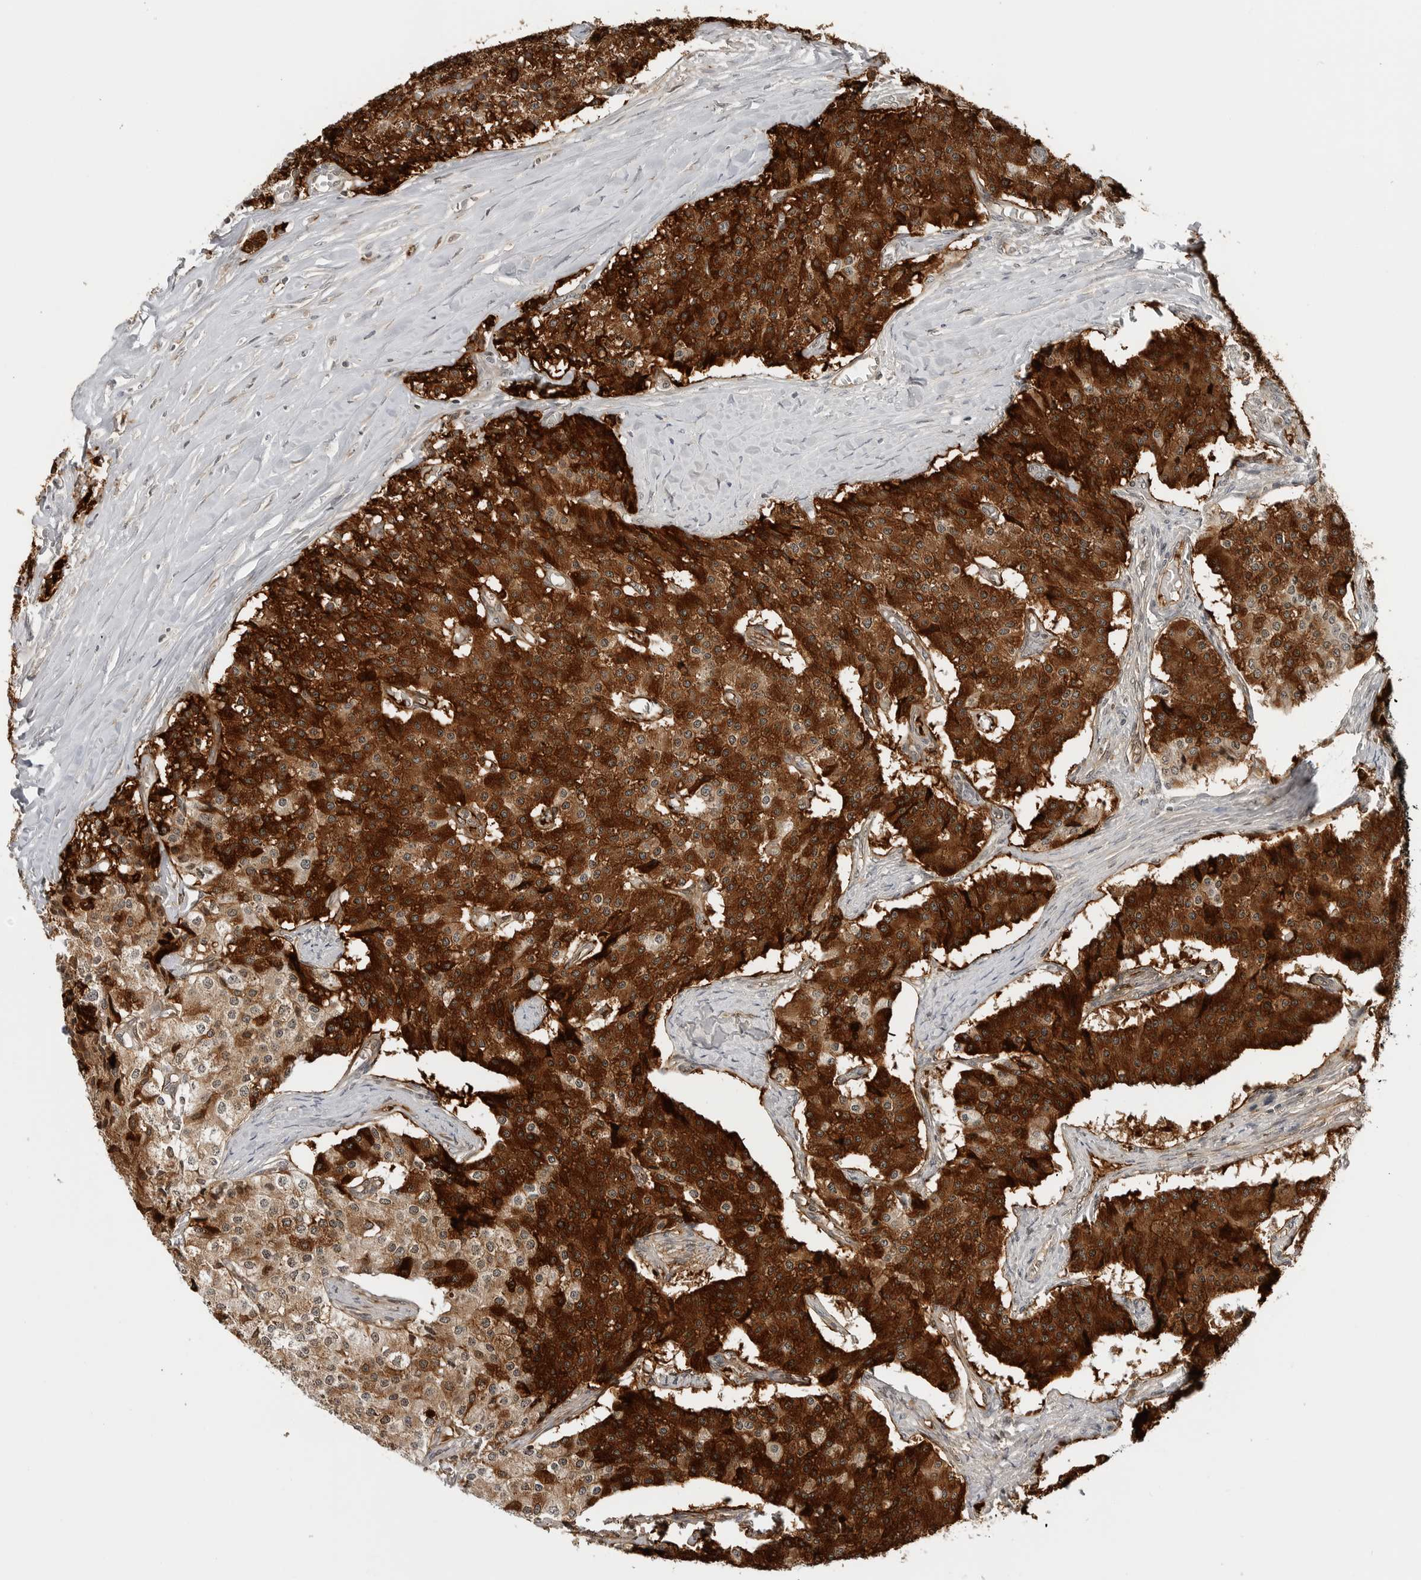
{"staining": {"intensity": "strong", "quantity": ">75%", "location": "cytoplasmic/membranous"}, "tissue": "carcinoid", "cell_type": "Tumor cells", "image_type": "cancer", "snomed": [{"axis": "morphology", "description": "Carcinoid, malignant, NOS"}, {"axis": "topography", "description": "Colon"}], "caption": "Human carcinoid stained with a protein marker exhibits strong staining in tumor cells.", "gene": "TIPRL", "patient": {"sex": "female", "age": 52}}